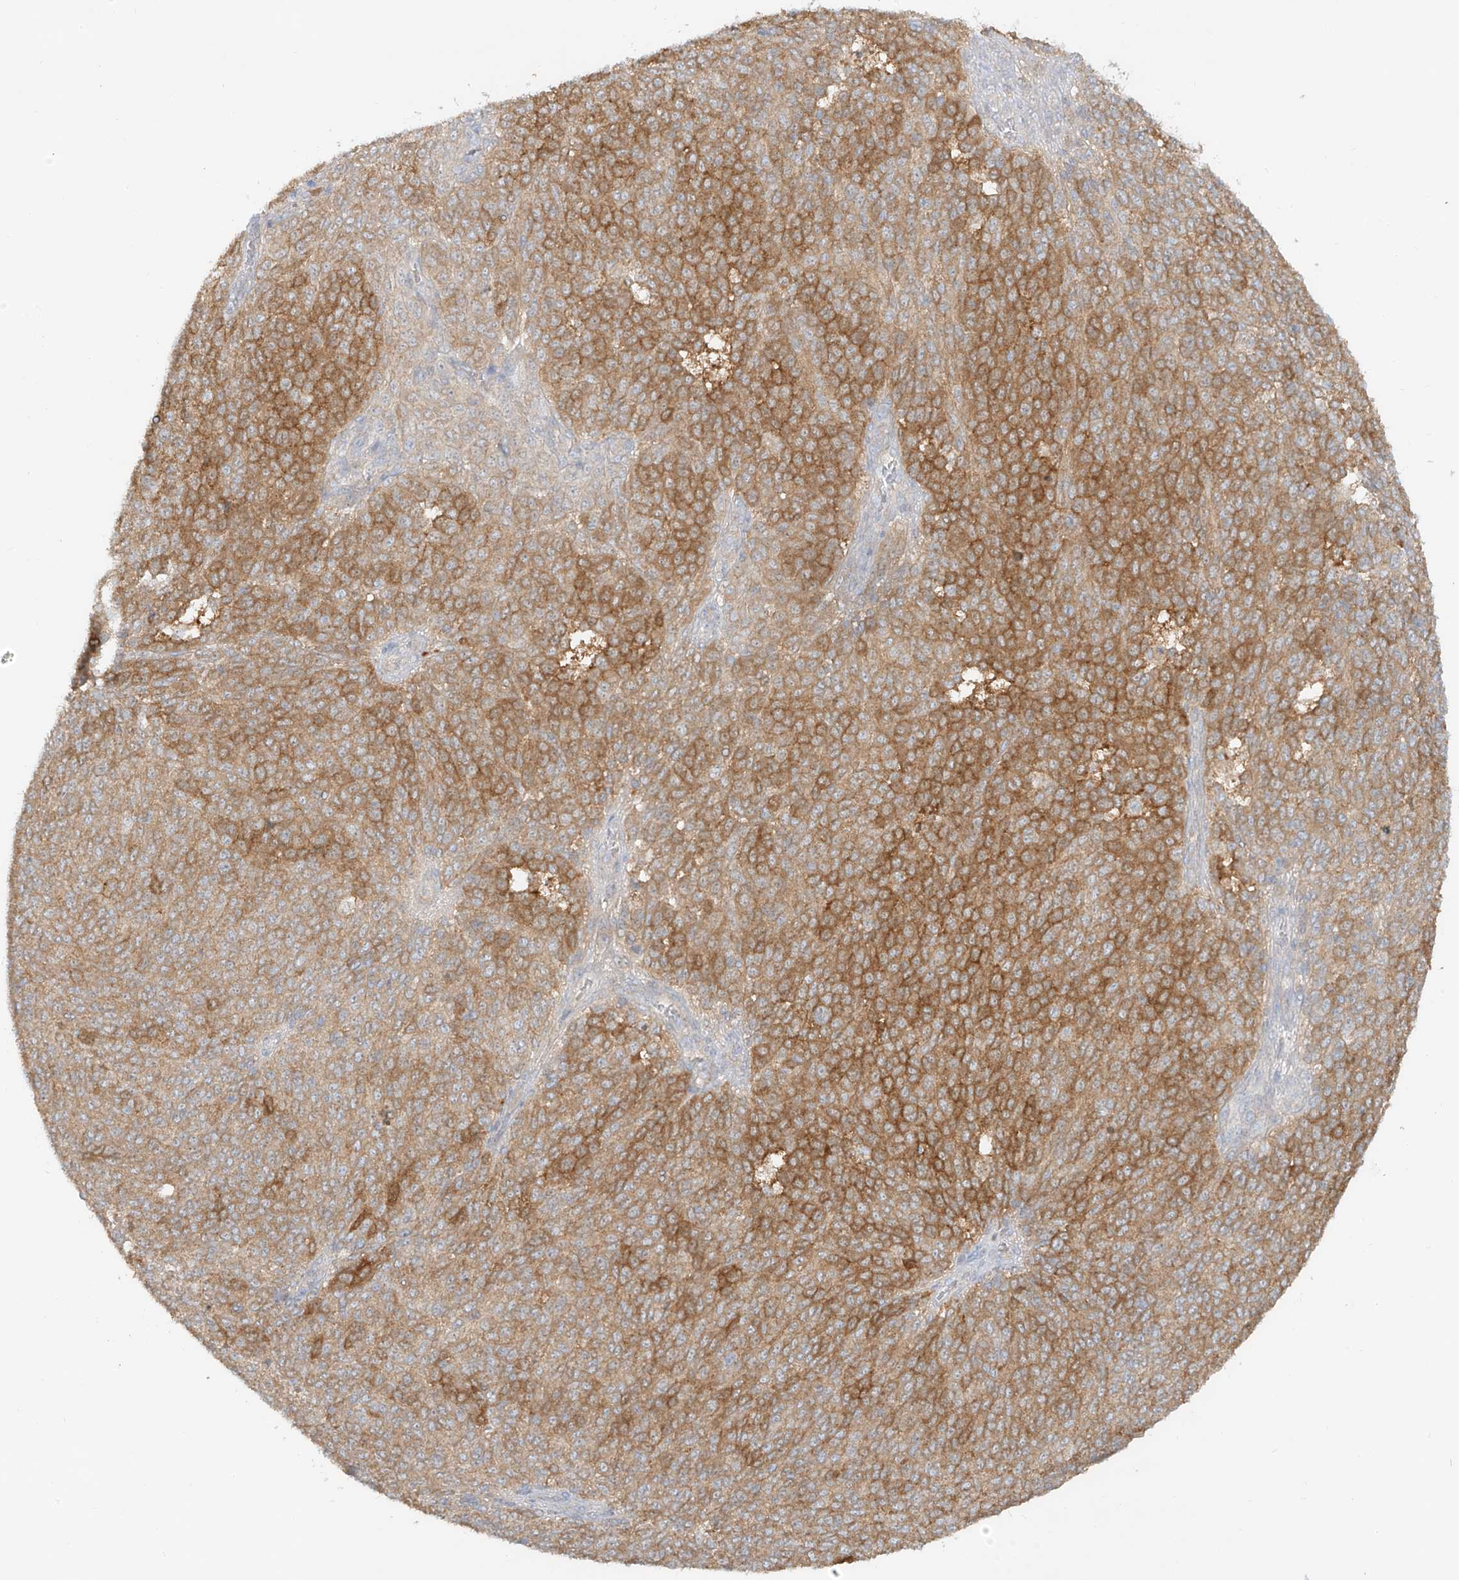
{"staining": {"intensity": "moderate", "quantity": ">75%", "location": "cytoplasmic/membranous"}, "tissue": "melanoma", "cell_type": "Tumor cells", "image_type": "cancer", "snomed": [{"axis": "morphology", "description": "Malignant melanoma, NOS"}, {"axis": "topography", "description": "Skin"}], "caption": "Tumor cells exhibit moderate cytoplasmic/membranous expression in about >75% of cells in melanoma. Ihc stains the protein of interest in brown and the nuclei are stained blue.", "gene": "KPNA7", "patient": {"sex": "male", "age": 49}}